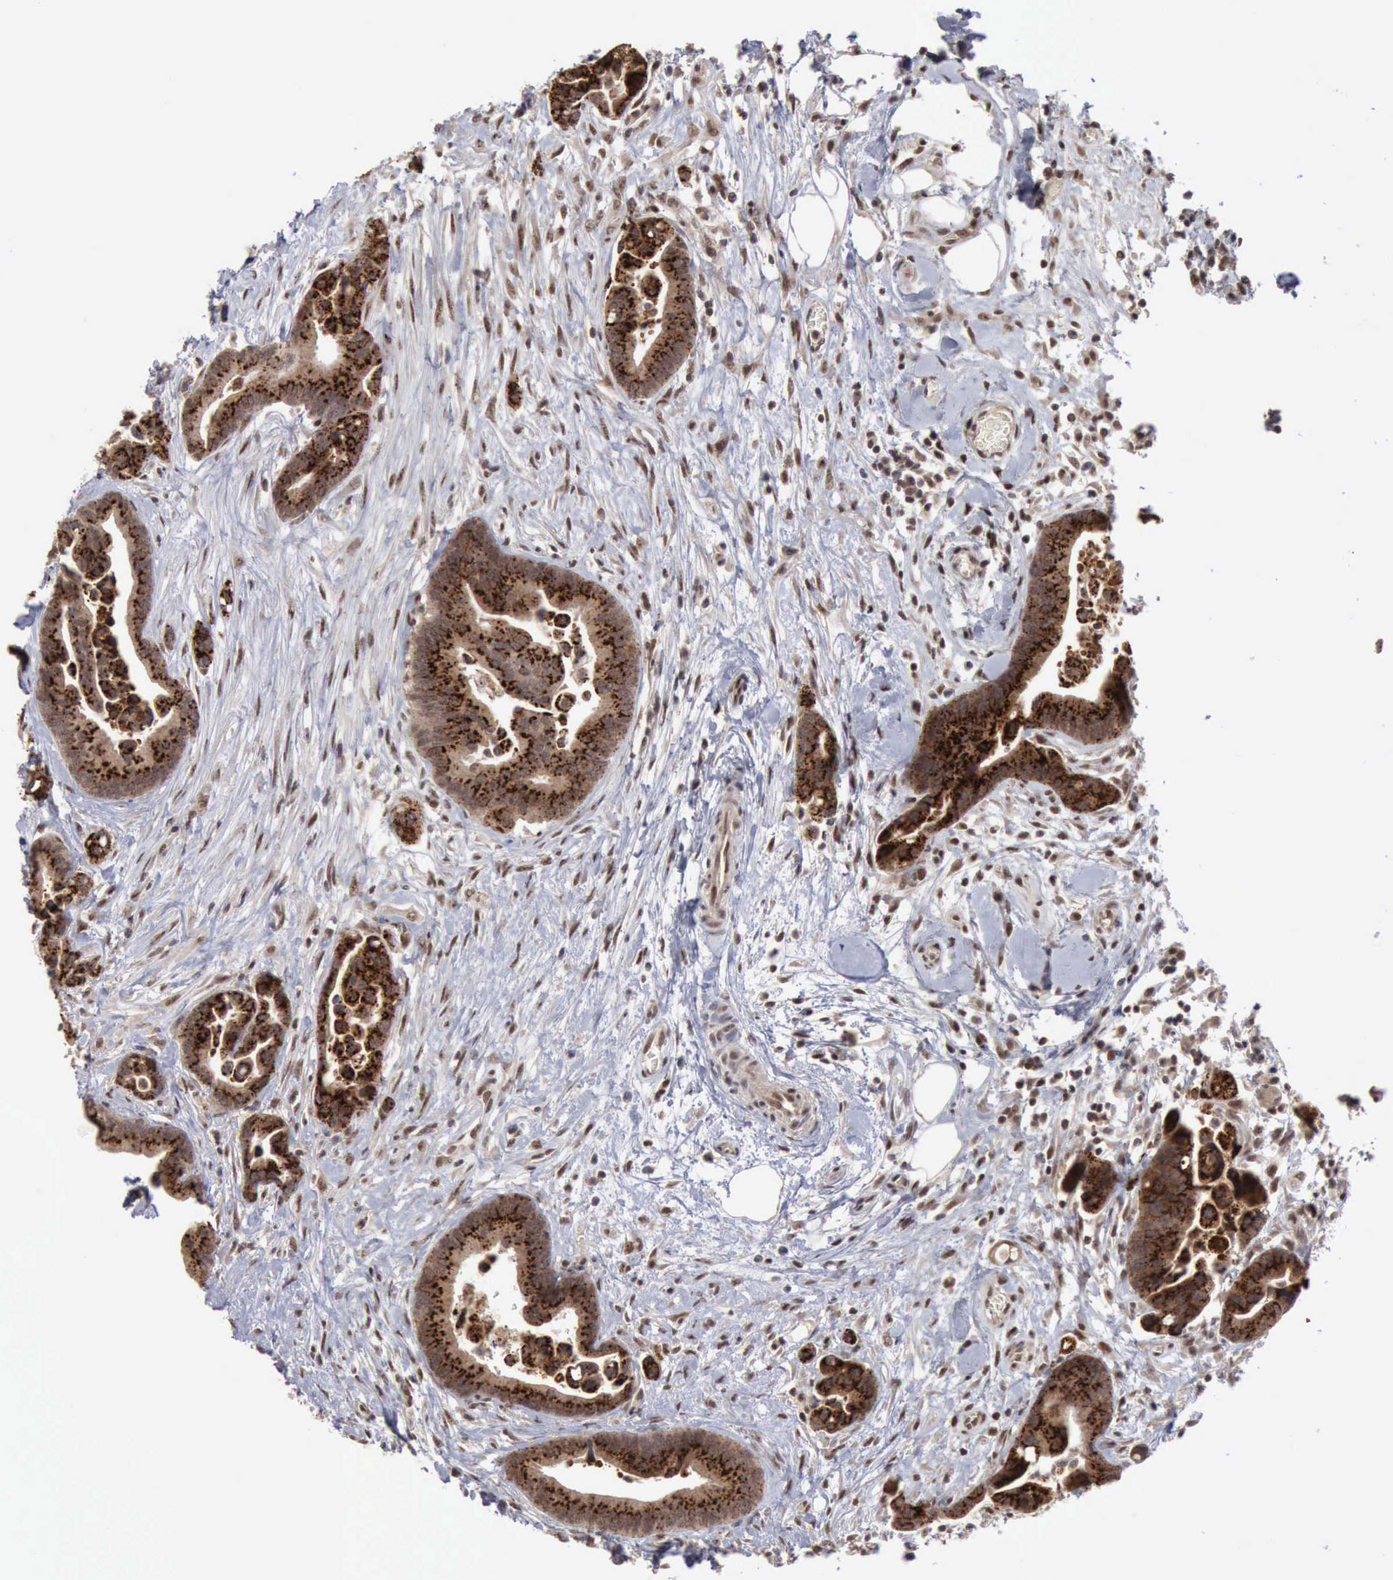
{"staining": {"intensity": "moderate", "quantity": ">75%", "location": "cytoplasmic/membranous"}, "tissue": "colorectal cancer", "cell_type": "Tumor cells", "image_type": "cancer", "snomed": [{"axis": "morphology", "description": "Adenocarcinoma, NOS"}, {"axis": "topography", "description": "Colon"}], "caption": "IHC of colorectal cancer displays medium levels of moderate cytoplasmic/membranous positivity in approximately >75% of tumor cells.", "gene": "CDKN2A", "patient": {"sex": "male", "age": 82}}